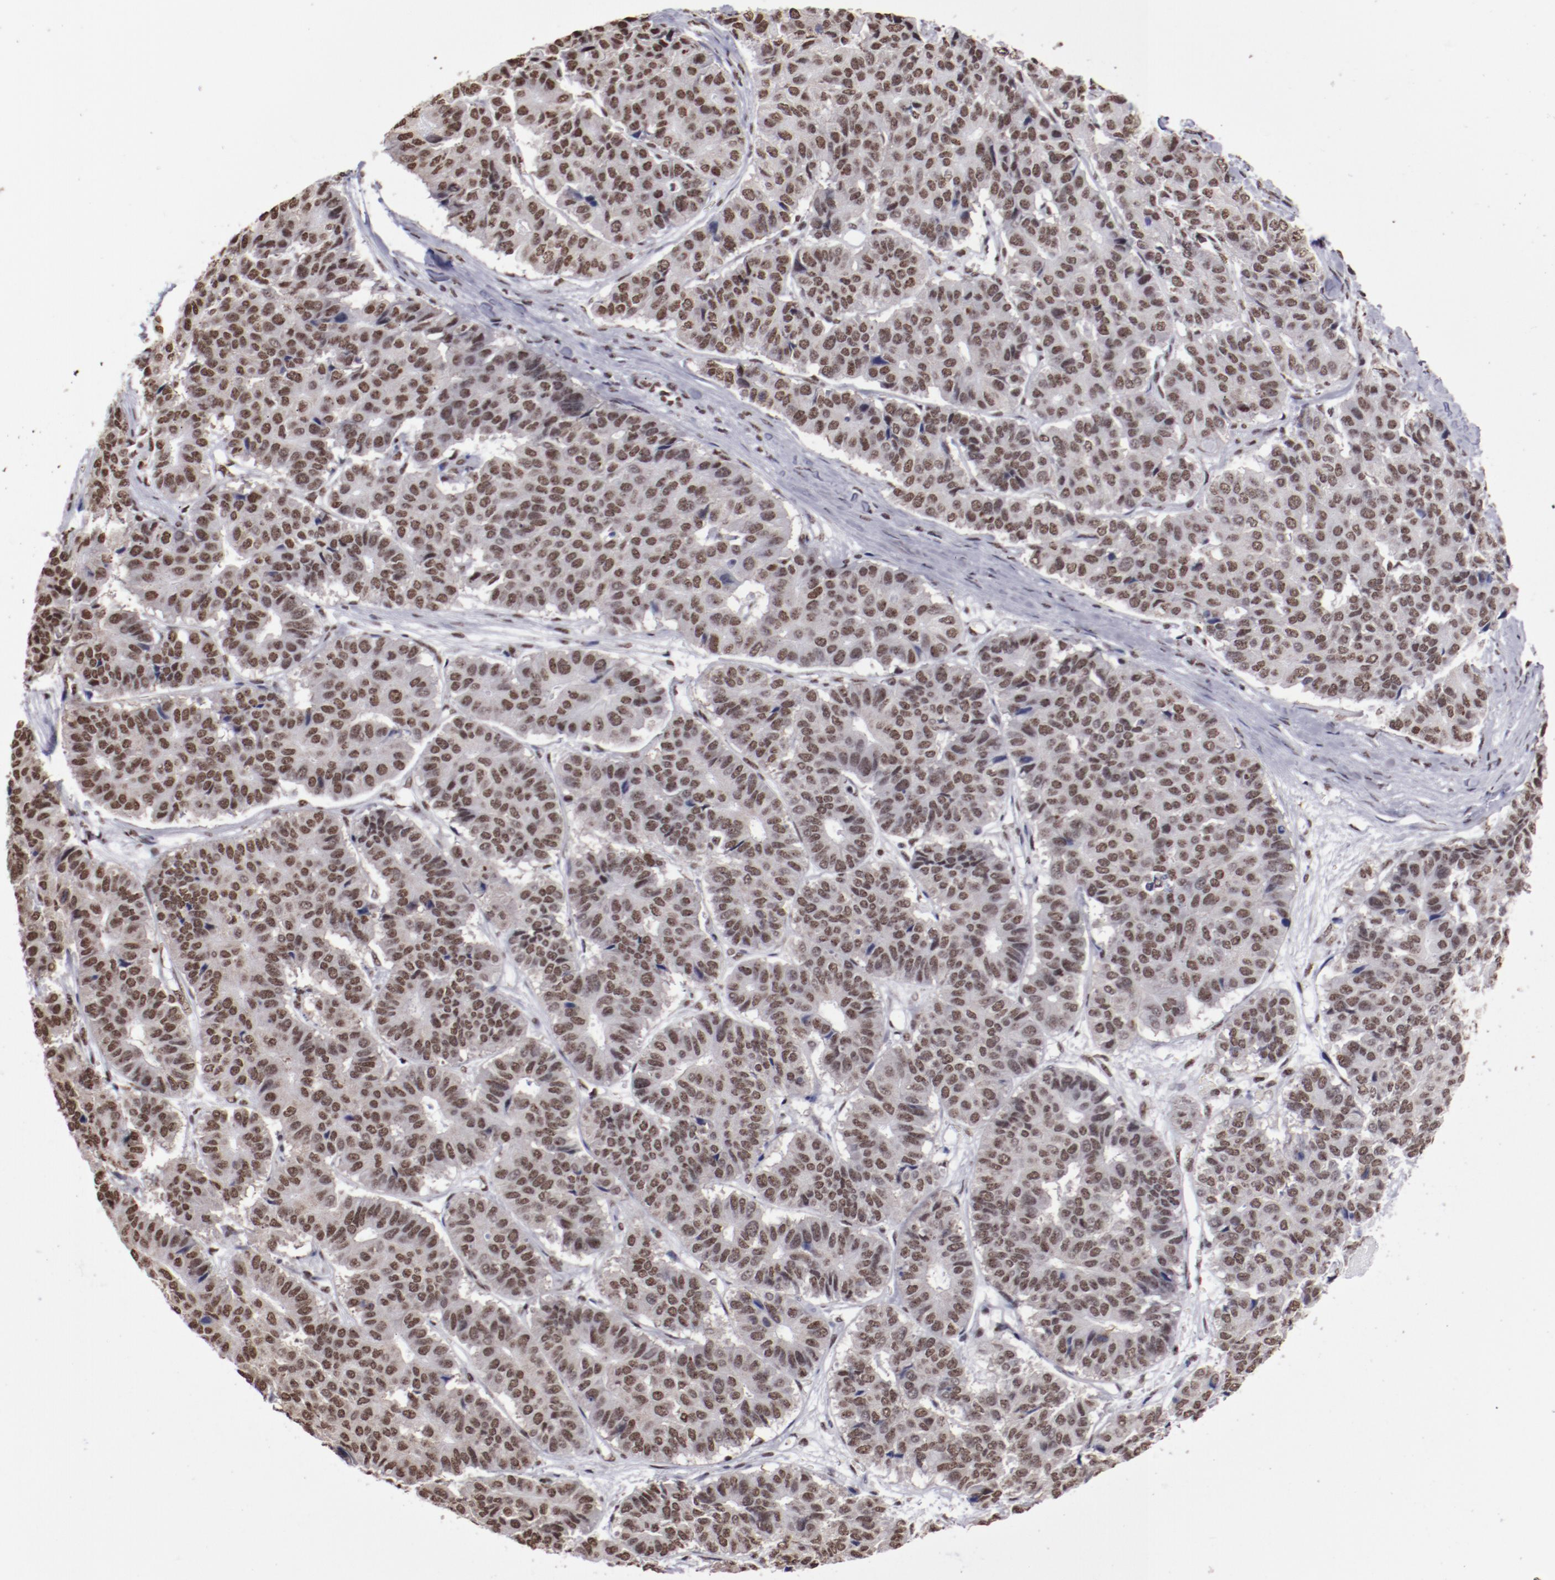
{"staining": {"intensity": "strong", "quantity": ">75%", "location": "nuclear"}, "tissue": "pancreatic cancer", "cell_type": "Tumor cells", "image_type": "cancer", "snomed": [{"axis": "morphology", "description": "Adenocarcinoma, NOS"}, {"axis": "topography", "description": "Pancreas"}], "caption": "Immunohistochemical staining of pancreatic cancer (adenocarcinoma) displays strong nuclear protein expression in about >75% of tumor cells.", "gene": "HNRNPA2B1", "patient": {"sex": "male", "age": 50}}